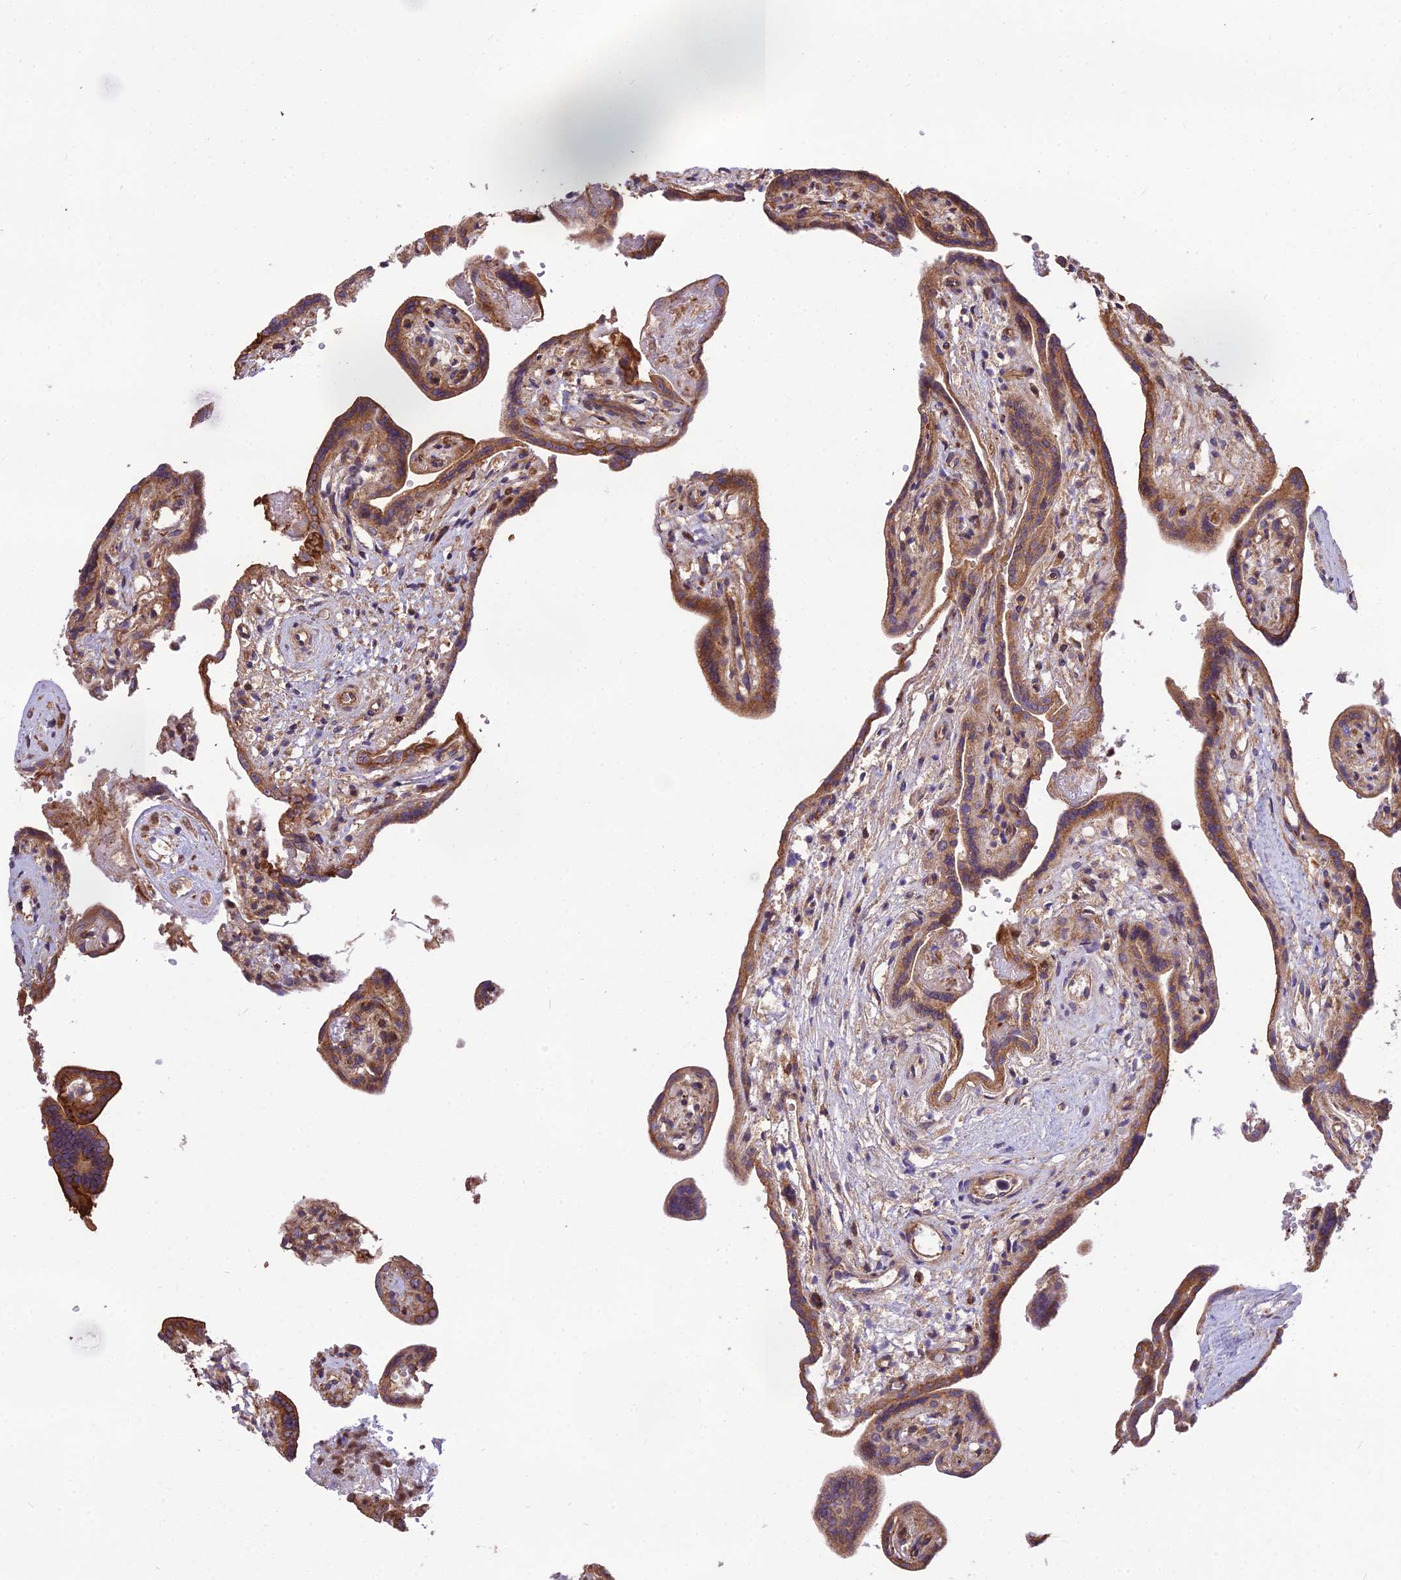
{"staining": {"intensity": "moderate", "quantity": ">75%", "location": "cytoplasmic/membranous,nuclear"}, "tissue": "placenta", "cell_type": "Decidual cells", "image_type": "normal", "snomed": [{"axis": "morphology", "description": "Normal tissue, NOS"}, {"axis": "topography", "description": "Placenta"}], "caption": "Decidual cells demonstrate medium levels of moderate cytoplasmic/membranous,nuclear staining in approximately >75% of cells in benign placenta. (DAB = brown stain, brightfield microscopy at high magnification).", "gene": "SMG6", "patient": {"sex": "female", "age": 37}}